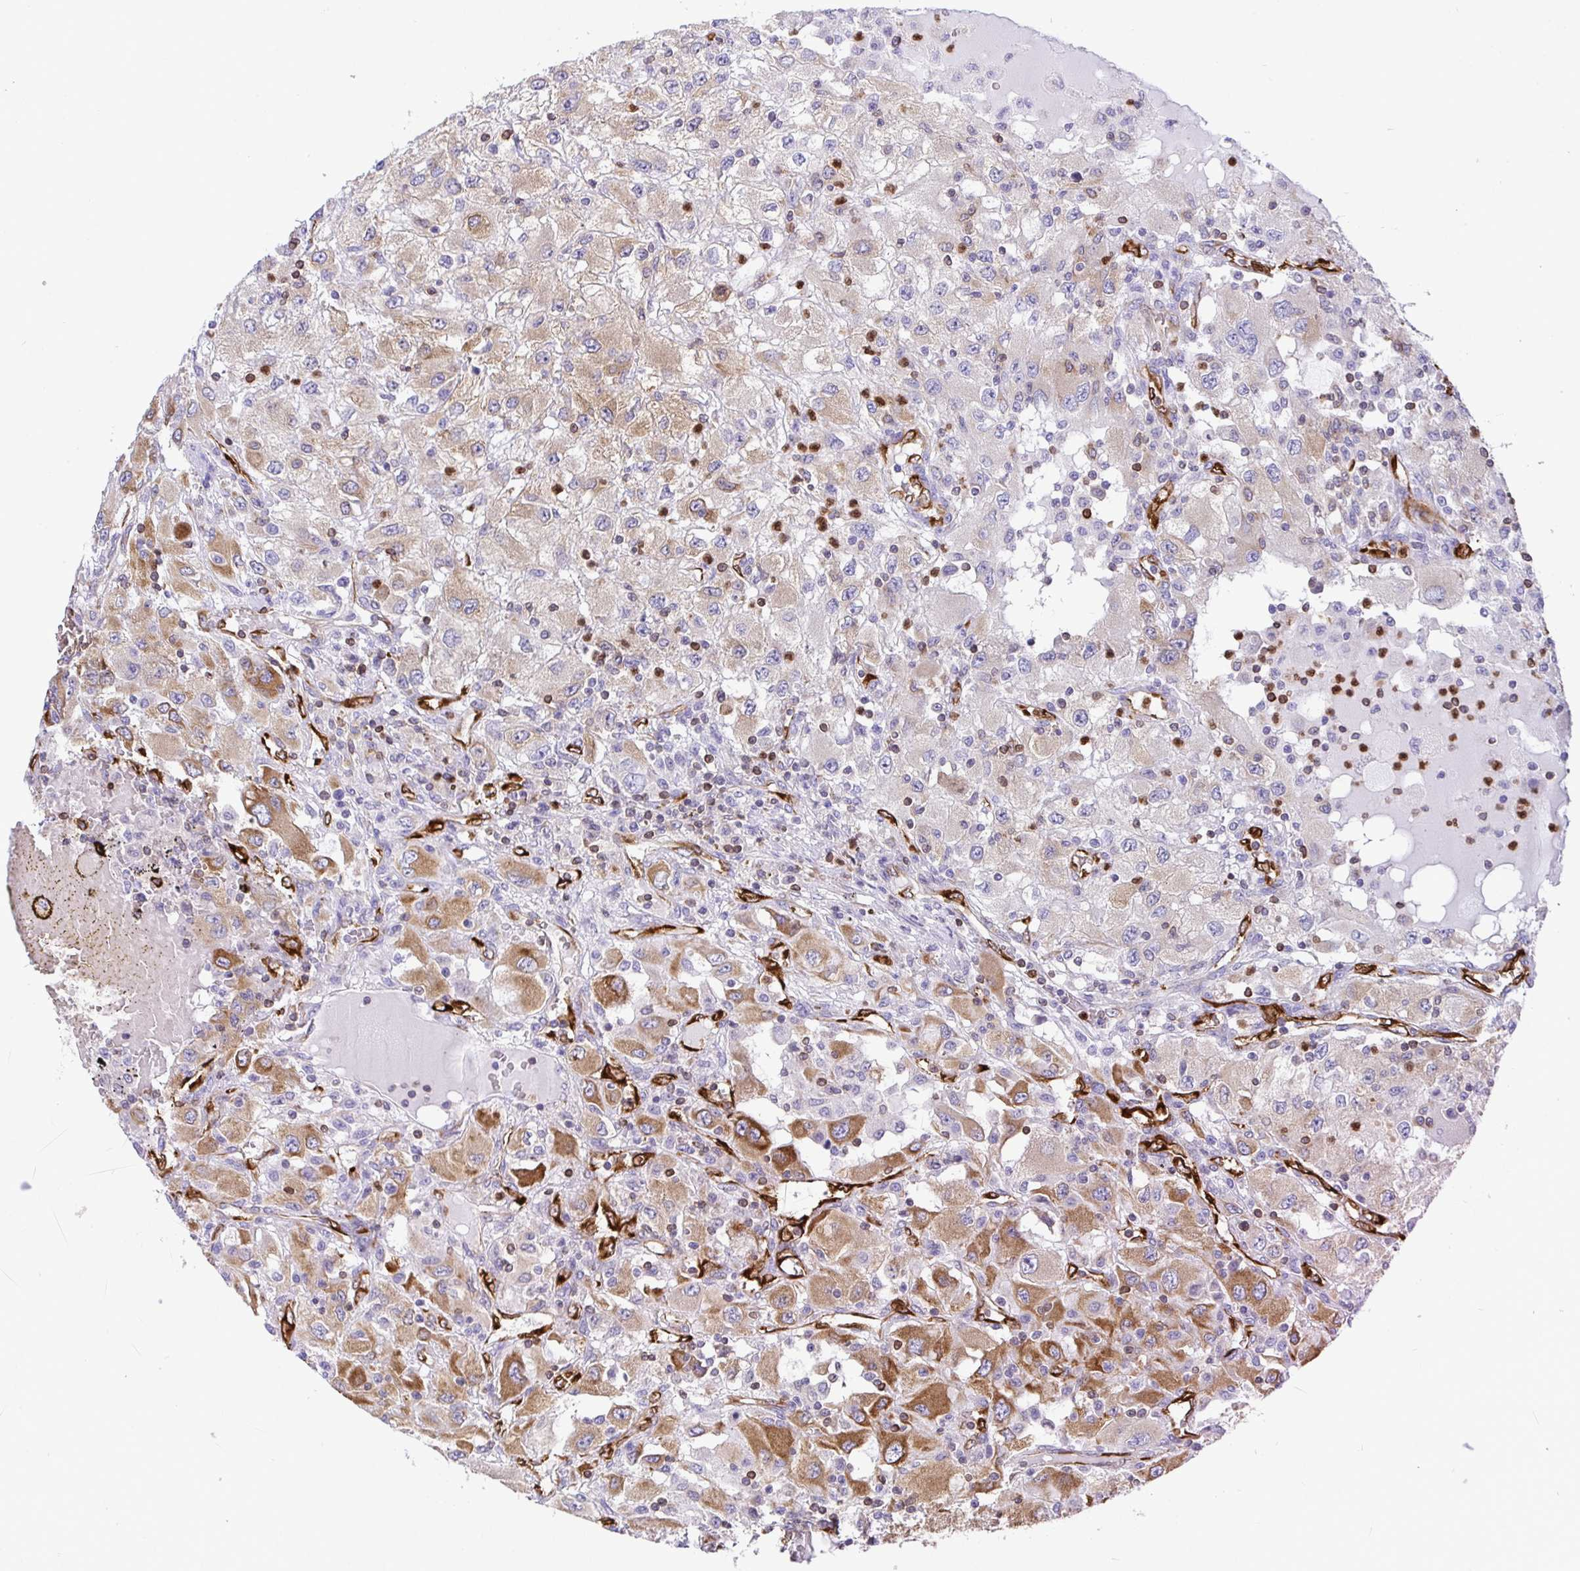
{"staining": {"intensity": "moderate", "quantity": "25%-75%", "location": "cytoplasmic/membranous"}, "tissue": "renal cancer", "cell_type": "Tumor cells", "image_type": "cancer", "snomed": [{"axis": "morphology", "description": "Adenocarcinoma, NOS"}, {"axis": "topography", "description": "Kidney"}], "caption": "Immunohistochemical staining of renal cancer demonstrates moderate cytoplasmic/membranous protein positivity in about 25%-75% of tumor cells. (IHC, brightfield microscopy, high magnification).", "gene": "TP53I11", "patient": {"sex": "female", "age": 67}}